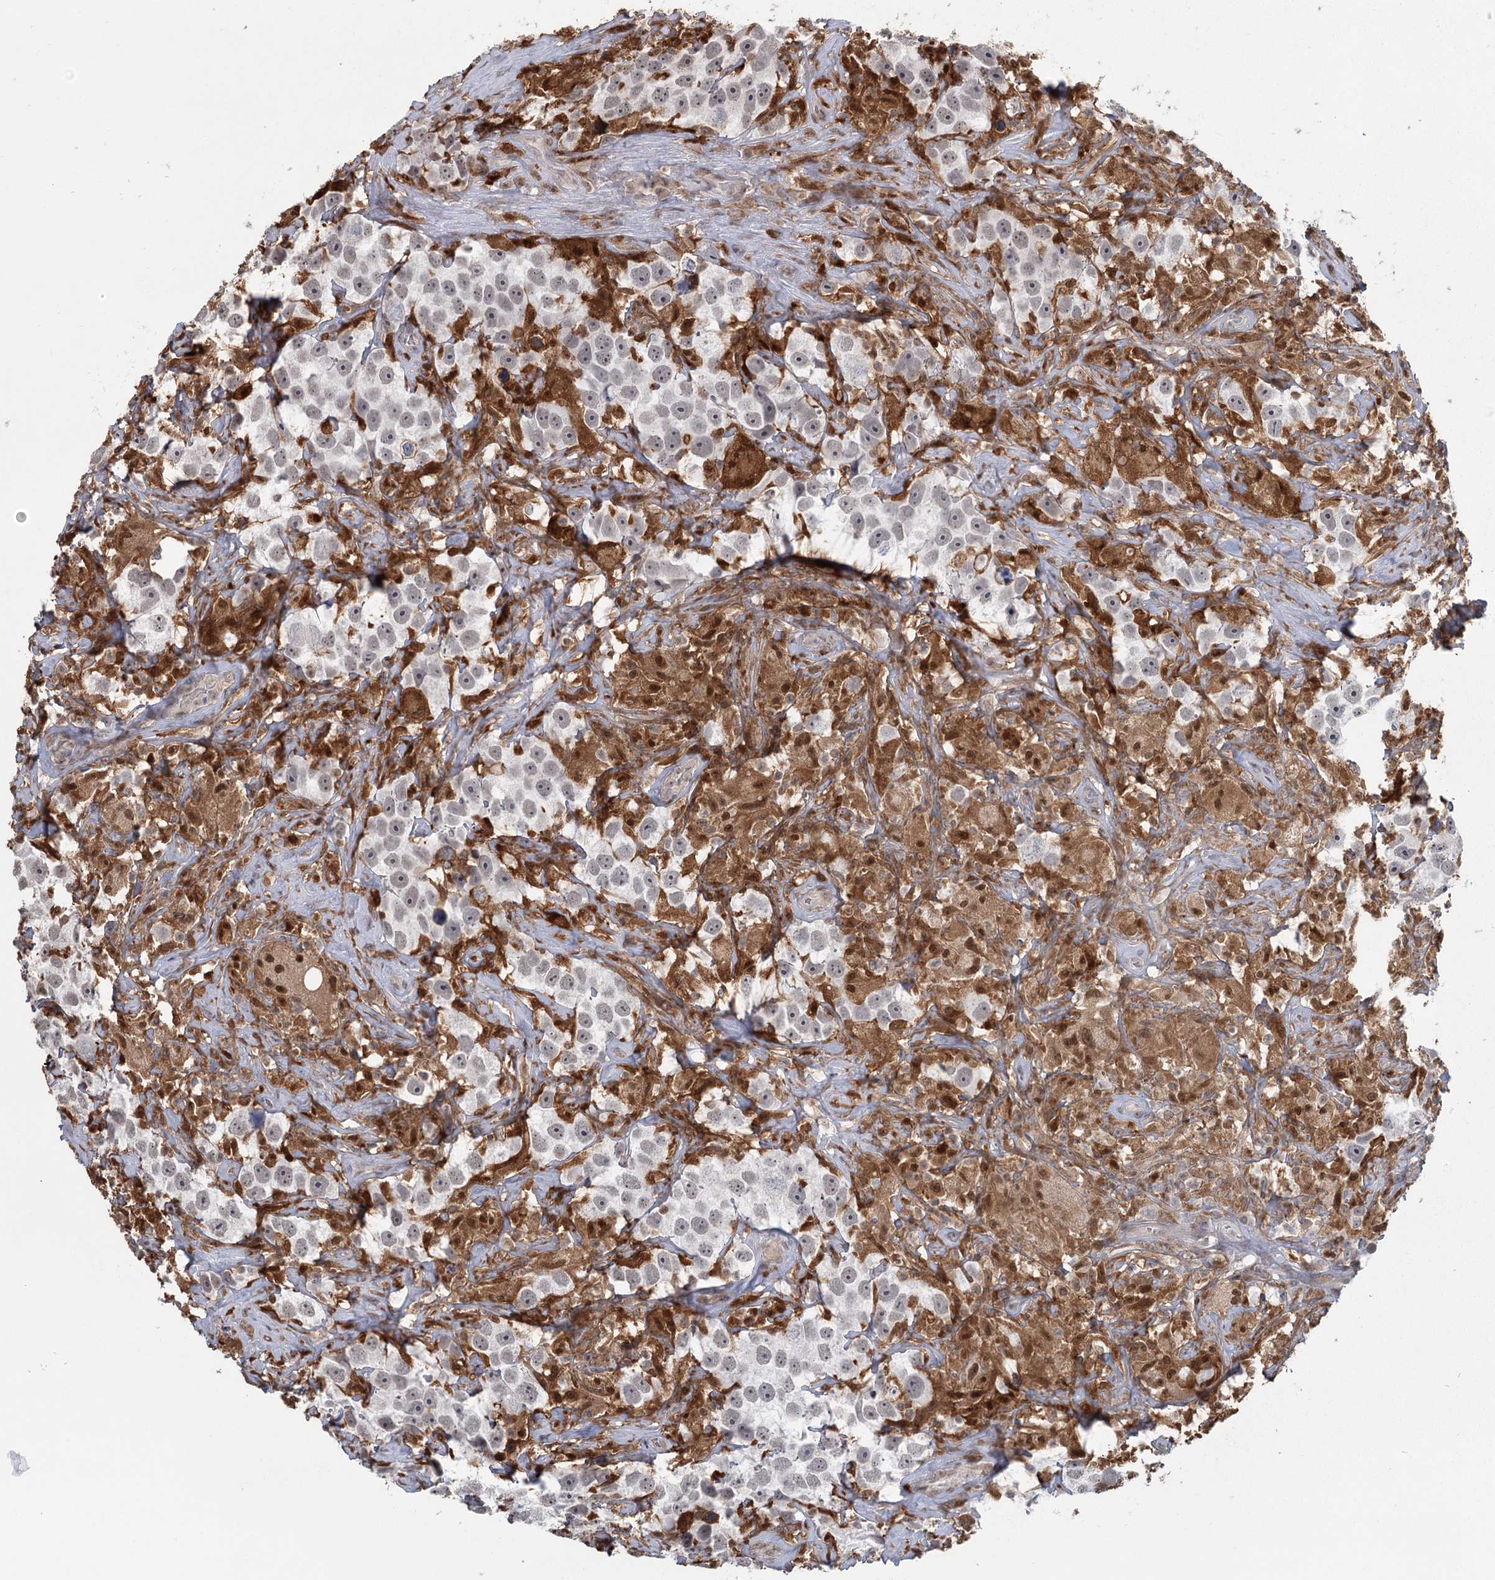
{"staining": {"intensity": "negative", "quantity": "none", "location": "none"}, "tissue": "testis cancer", "cell_type": "Tumor cells", "image_type": "cancer", "snomed": [{"axis": "morphology", "description": "Seminoma, NOS"}, {"axis": "topography", "description": "Testis"}], "caption": "The immunohistochemistry (IHC) image has no significant positivity in tumor cells of testis cancer (seminoma) tissue.", "gene": "TMEM70", "patient": {"sex": "male", "age": 49}}